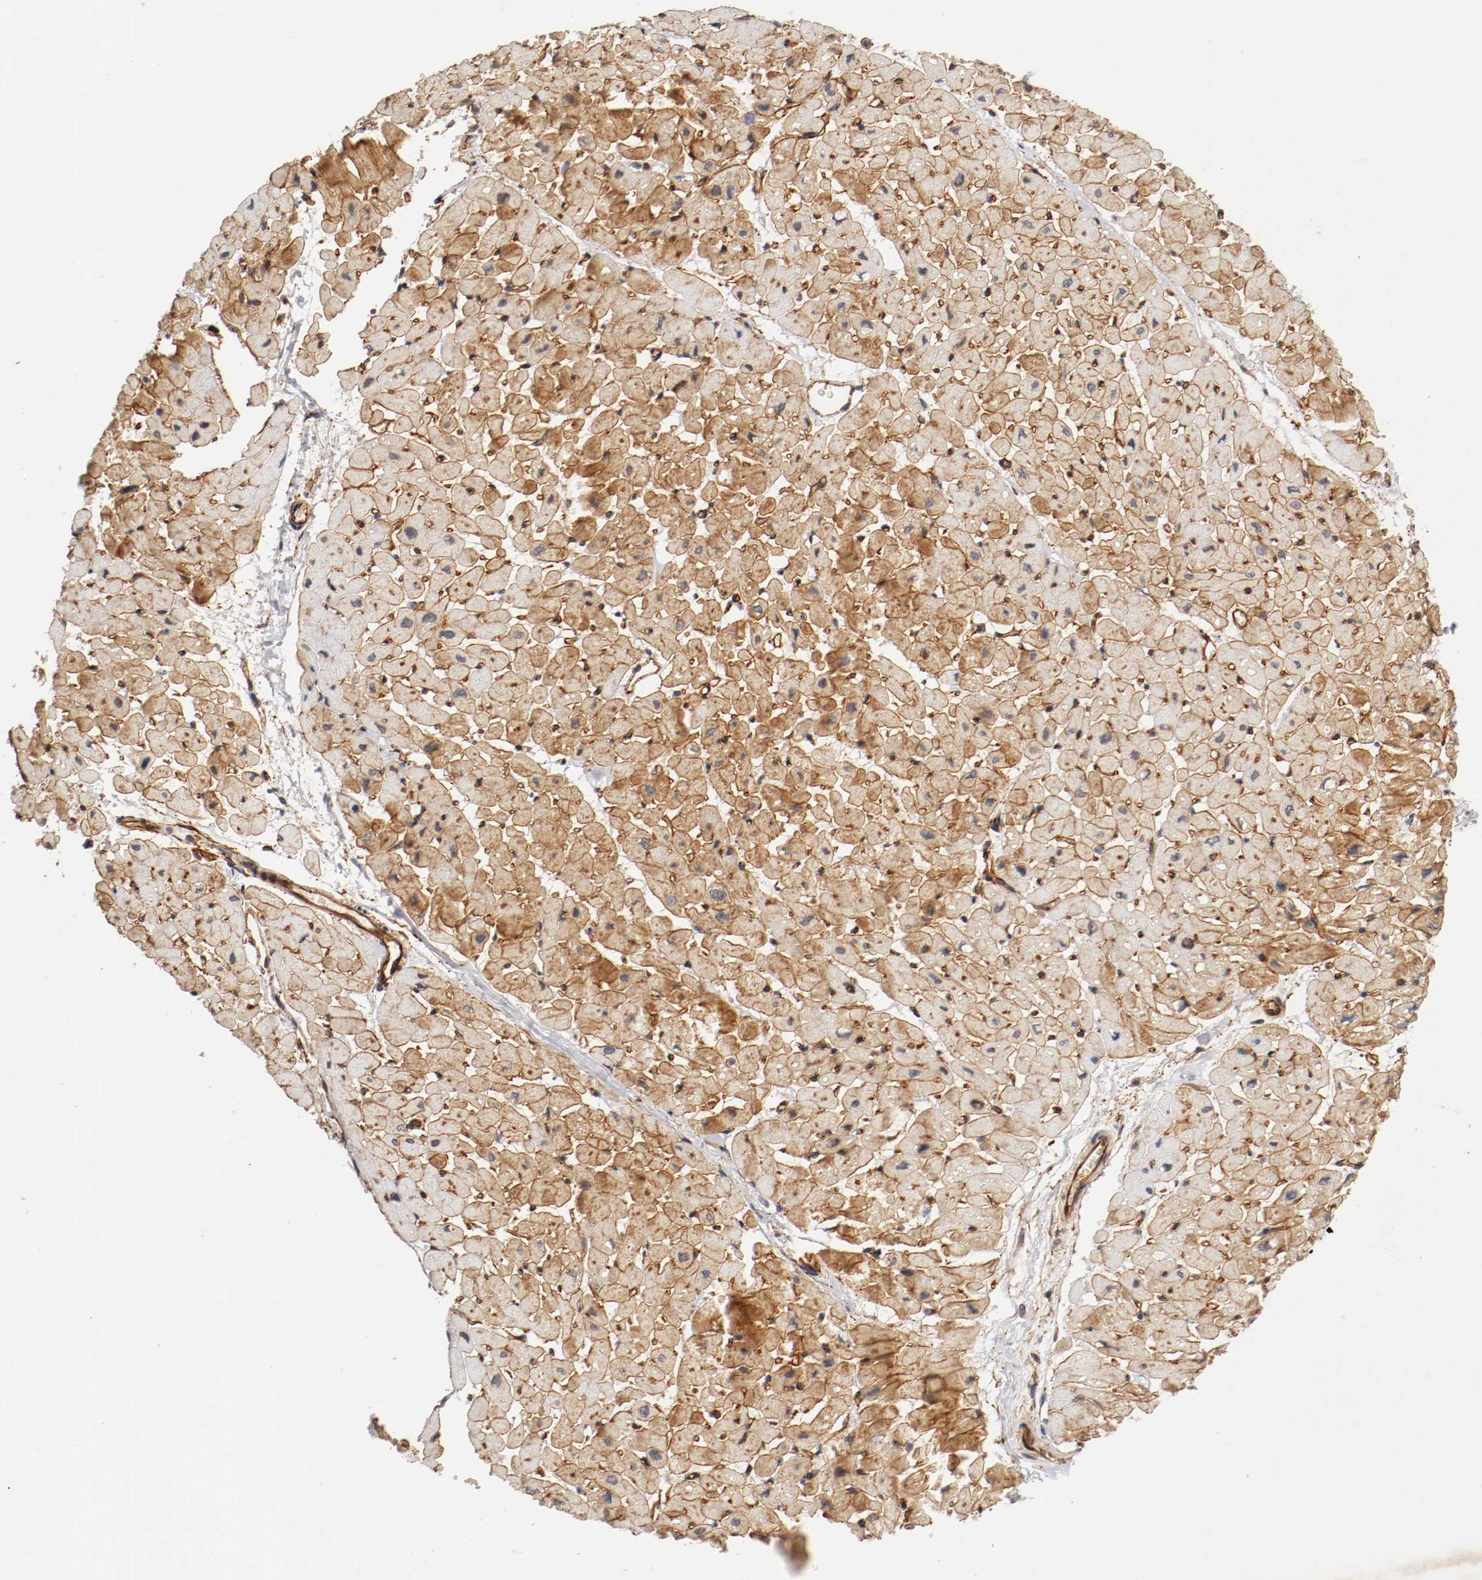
{"staining": {"intensity": "strong", "quantity": ">75%", "location": "cytoplasmic/membranous,nuclear"}, "tissue": "heart muscle", "cell_type": "Cardiomyocytes", "image_type": "normal", "snomed": [{"axis": "morphology", "description": "Normal tissue, NOS"}, {"axis": "topography", "description": "Heart"}], "caption": "IHC (DAB) staining of benign human heart muscle exhibits strong cytoplasmic/membranous,nuclear protein staining in approximately >75% of cardiomyocytes. The staining was performed using DAB (3,3'-diaminobenzidine), with brown indicating positive protein expression. Nuclei are stained blue with hematoxylin.", "gene": "TYK2", "patient": {"sex": "male", "age": 45}}